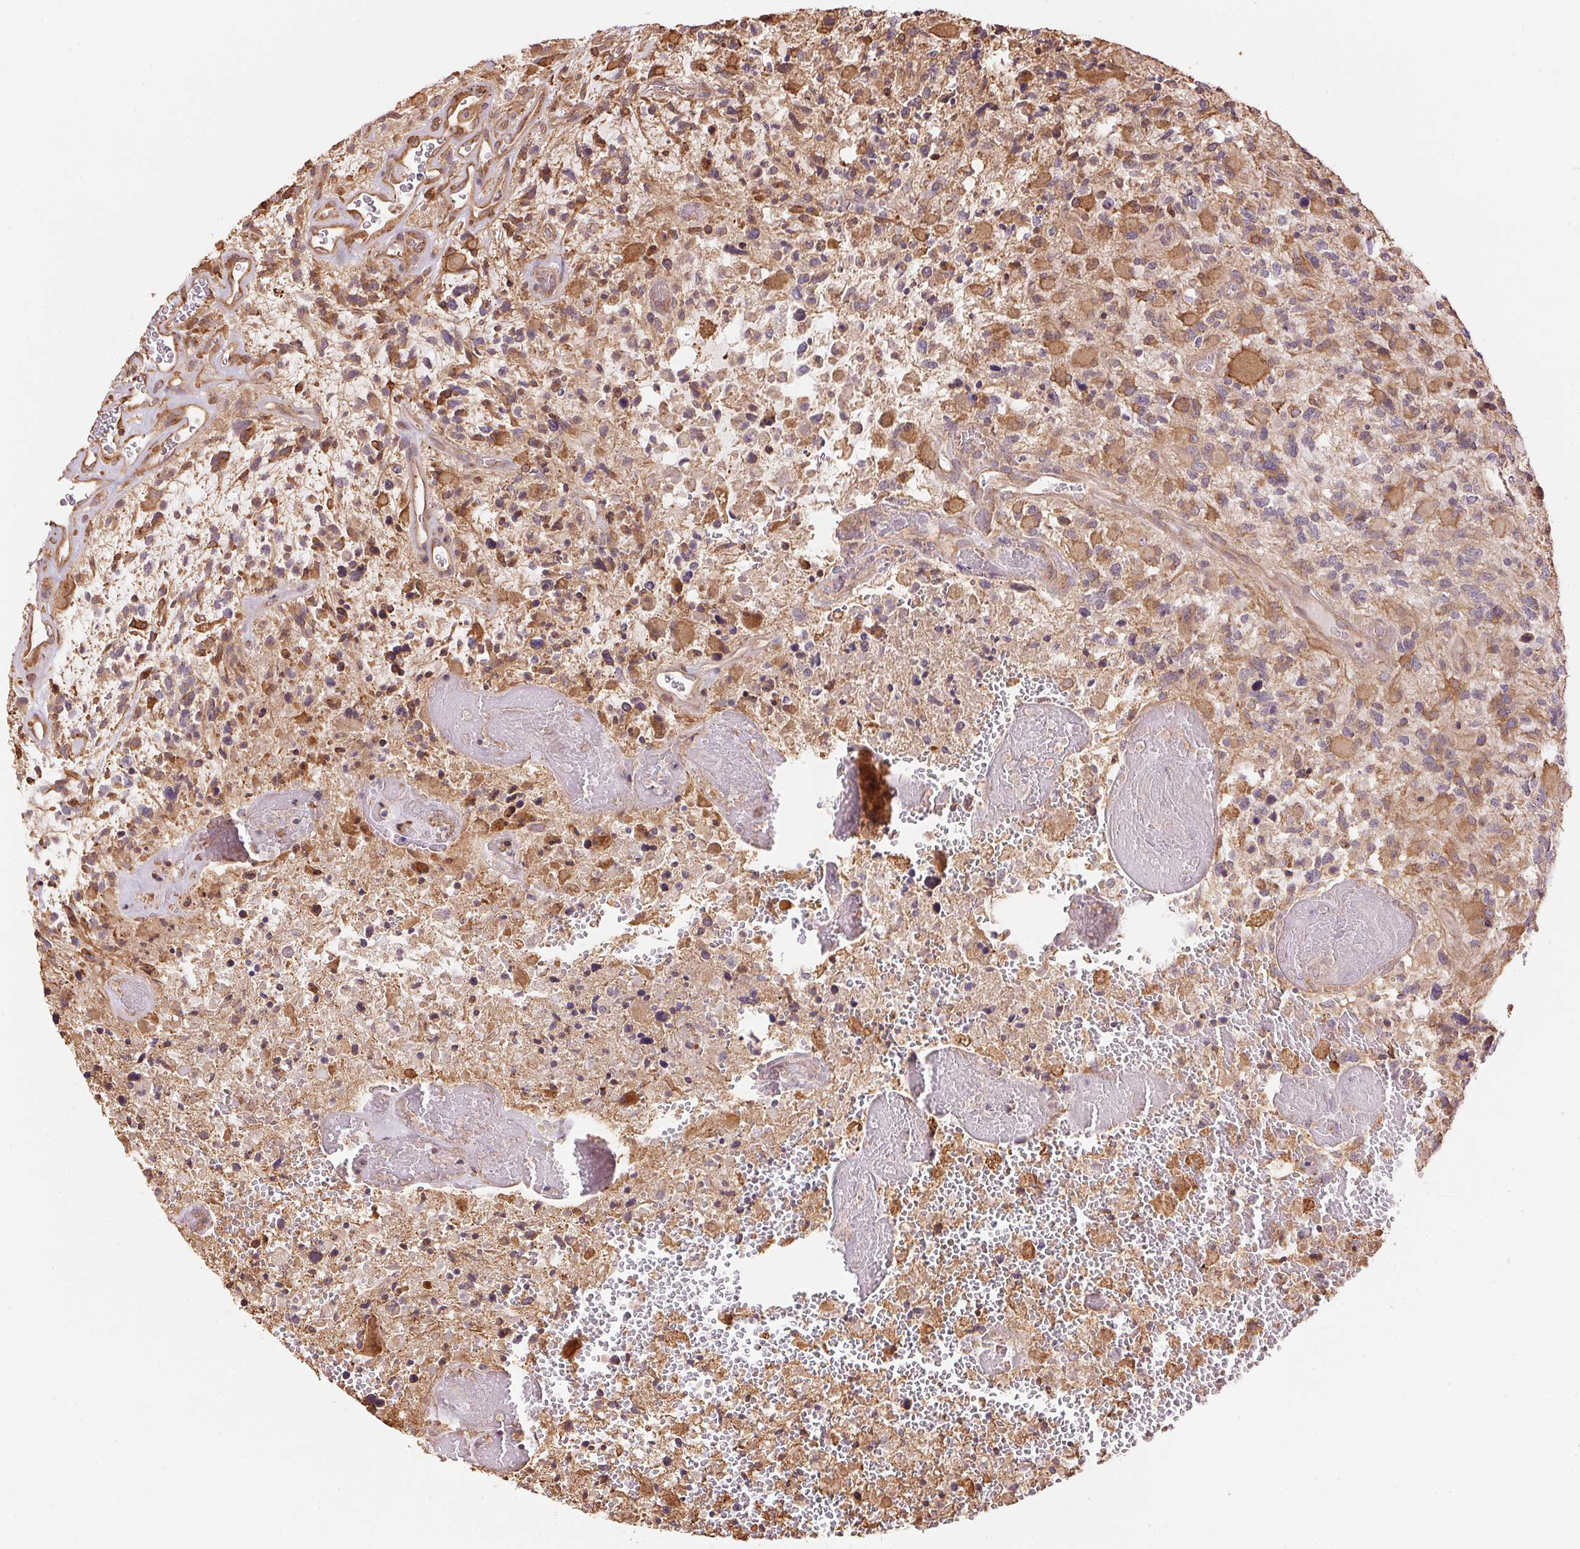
{"staining": {"intensity": "weak", "quantity": "25%-75%", "location": "cytoplasmic/membranous"}, "tissue": "glioma", "cell_type": "Tumor cells", "image_type": "cancer", "snomed": [{"axis": "morphology", "description": "Glioma, malignant, High grade"}, {"axis": "topography", "description": "Brain"}], "caption": "Immunohistochemical staining of human malignant glioma (high-grade) demonstrates weak cytoplasmic/membranous protein positivity in approximately 25%-75% of tumor cells. (brown staining indicates protein expression, while blue staining denotes nuclei).", "gene": "C6orf163", "patient": {"sex": "female", "age": 71}}